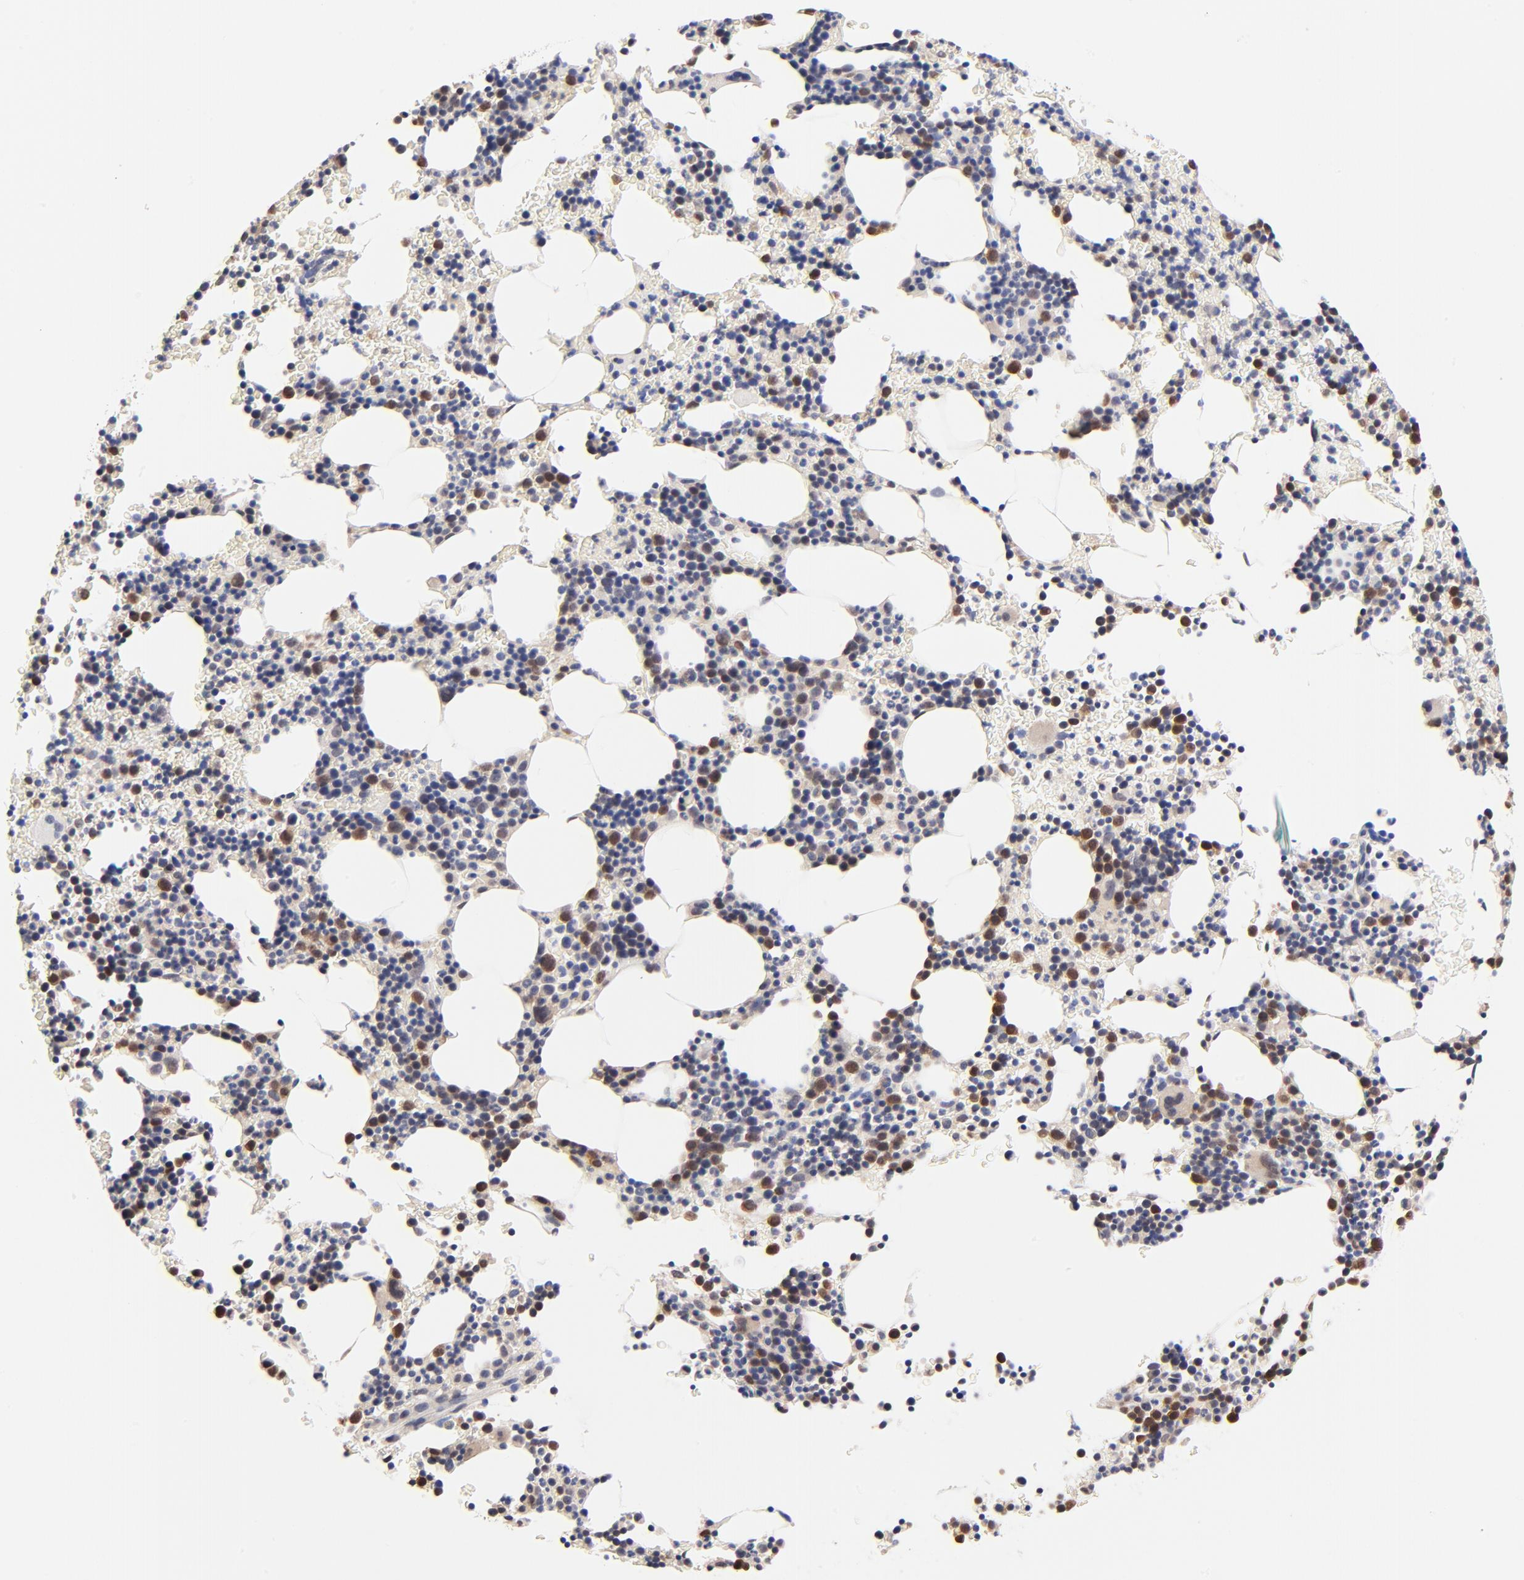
{"staining": {"intensity": "weak", "quantity": "25%-75%", "location": "cytoplasmic/membranous,nuclear"}, "tissue": "bone marrow", "cell_type": "Hematopoietic cells", "image_type": "normal", "snomed": [{"axis": "morphology", "description": "Normal tissue, NOS"}, {"axis": "topography", "description": "Bone marrow"}], "caption": "Immunohistochemistry (IHC) of unremarkable human bone marrow demonstrates low levels of weak cytoplasmic/membranous,nuclear expression in approximately 25%-75% of hematopoietic cells.", "gene": "TXNL1", "patient": {"sex": "female", "age": 78}}